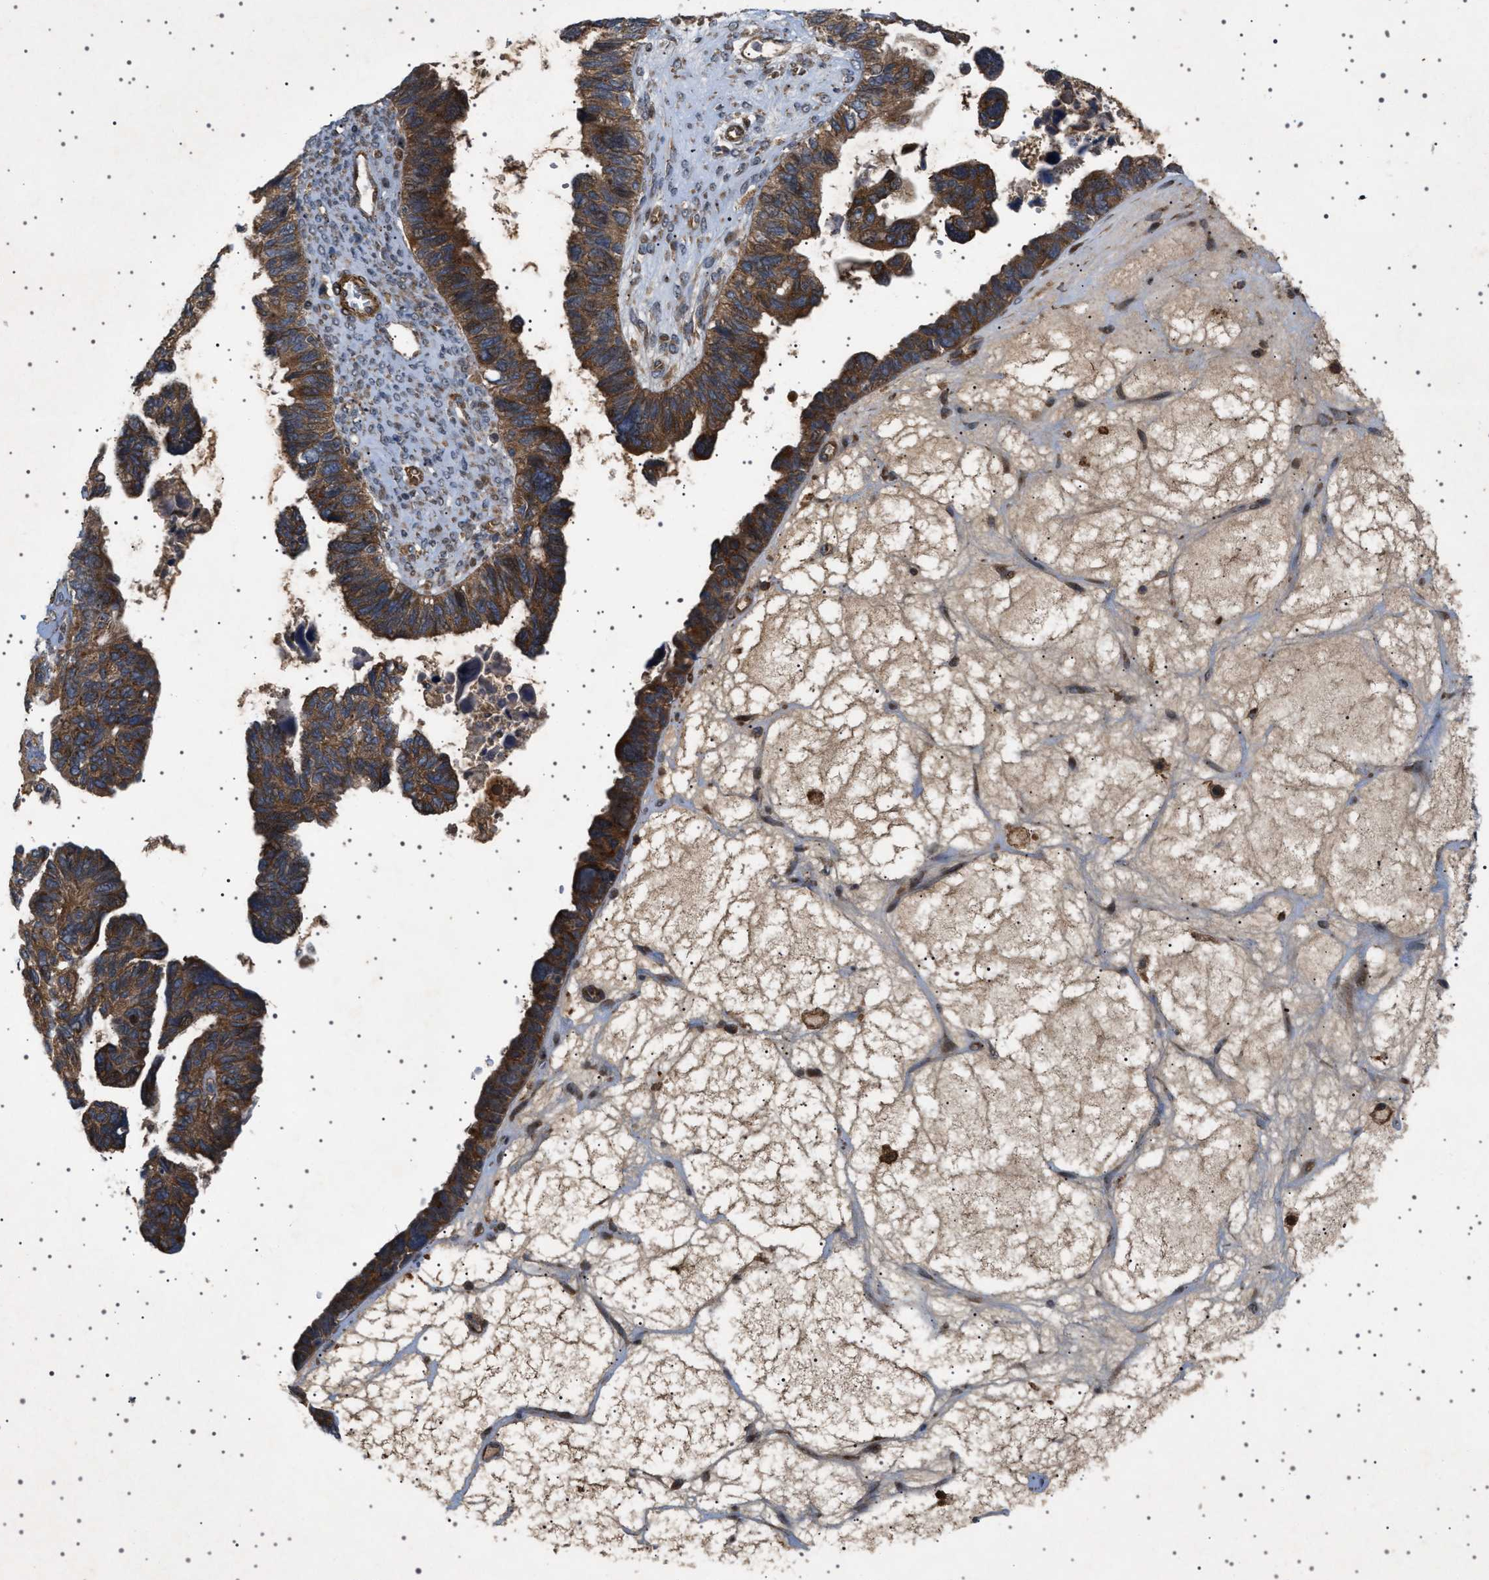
{"staining": {"intensity": "strong", "quantity": ">75%", "location": "cytoplasmic/membranous"}, "tissue": "ovarian cancer", "cell_type": "Tumor cells", "image_type": "cancer", "snomed": [{"axis": "morphology", "description": "Cystadenocarcinoma, serous, NOS"}, {"axis": "topography", "description": "Ovary"}], "caption": "Serous cystadenocarcinoma (ovarian) tissue displays strong cytoplasmic/membranous positivity in approximately >75% of tumor cells, visualized by immunohistochemistry.", "gene": "CCDC186", "patient": {"sex": "female", "age": 79}}